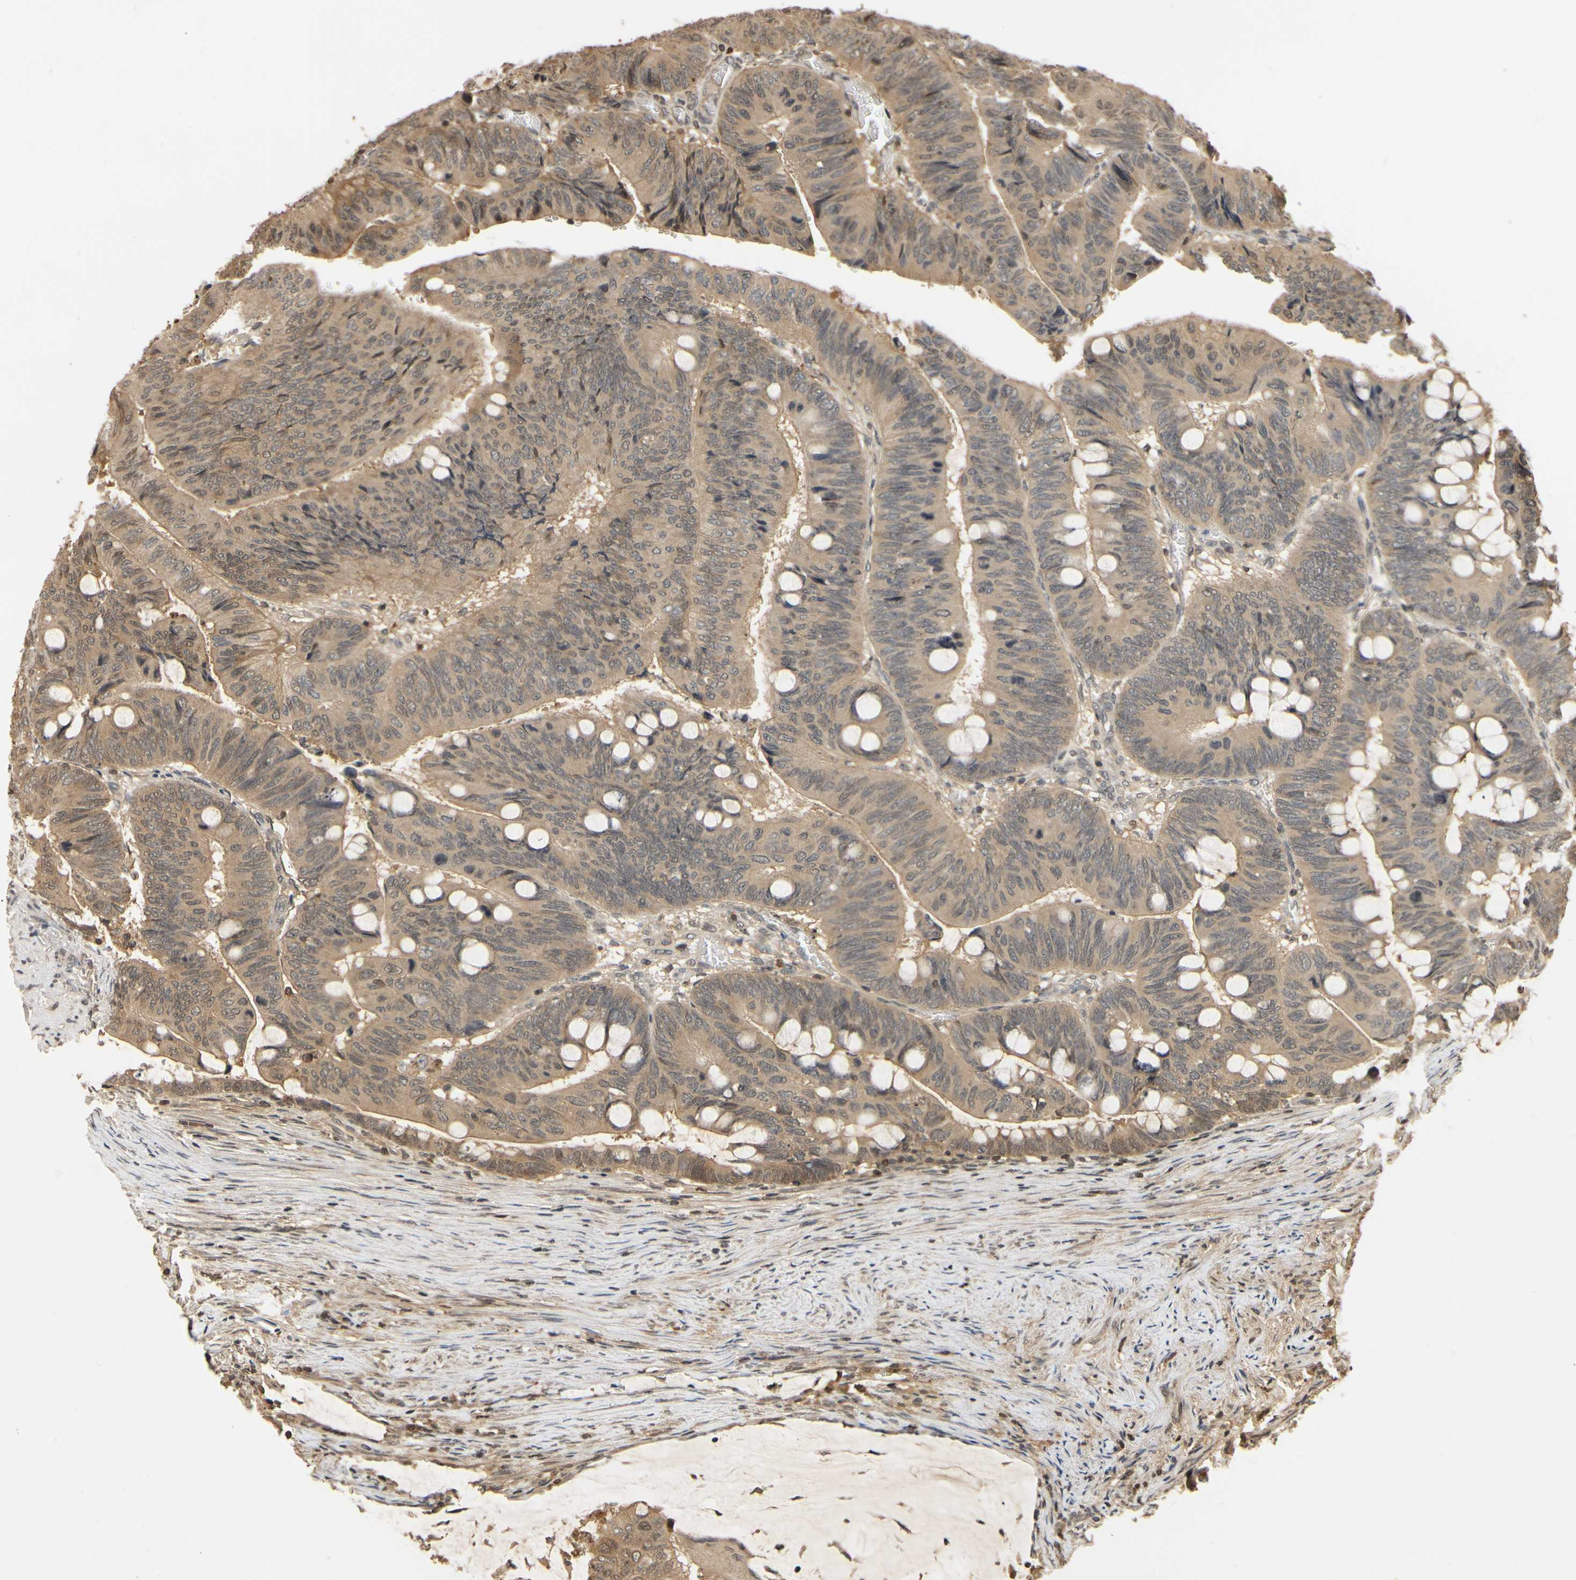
{"staining": {"intensity": "weak", "quantity": ">75%", "location": "cytoplasmic/membranous"}, "tissue": "colorectal cancer", "cell_type": "Tumor cells", "image_type": "cancer", "snomed": [{"axis": "morphology", "description": "Normal tissue, NOS"}, {"axis": "morphology", "description": "Adenocarcinoma, NOS"}, {"axis": "topography", "description": "Rectum"}, {"axis": "topography", "description": "Peripheral nerve tissue"}], "caption": "Colorectal cancer stained with a brown dye shows weak cytoplasmic/membranous positive positivity in about >75% of tumor cells.", "gene": "SOD1", "patient": {"sex": "male", "age": 92}}